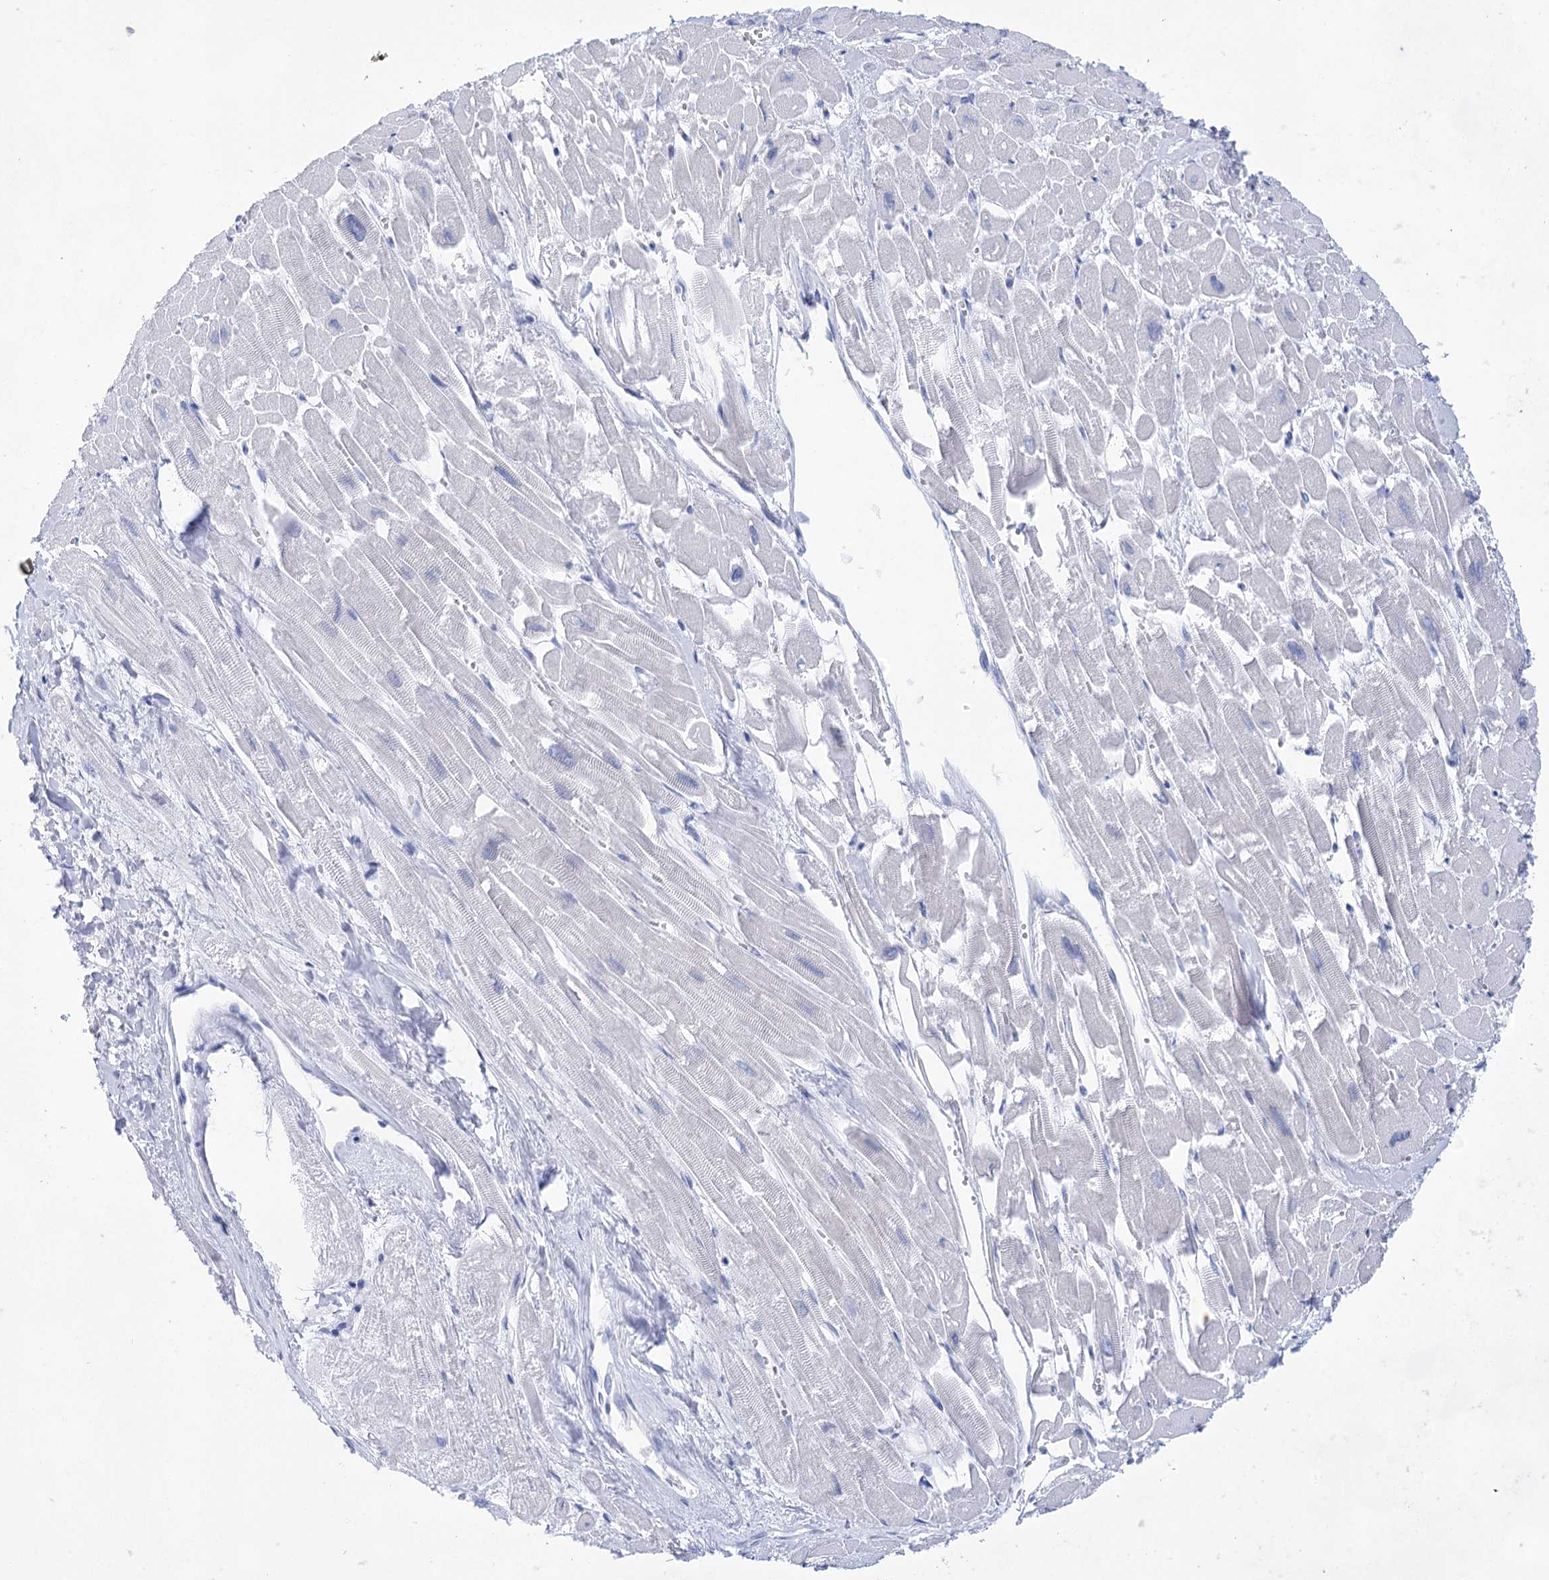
{"staining": {"intensity": "negative", "quantity": "none", "location": "none"}, "tissue": "heart muscle", "cell_type": "Cardiomyocytes", "image_type": "normal", "snomed": [{"axis": "morphology", "description": "Normal tissue, NOS"}, {"axis": "topography", "description": "Heart"}], "caption": "The histopathology image shows no staining of cardiomyocytes in benign heart muscle.", "gene": "LALBA", "patient": {"sex": "male", "age": 54}}